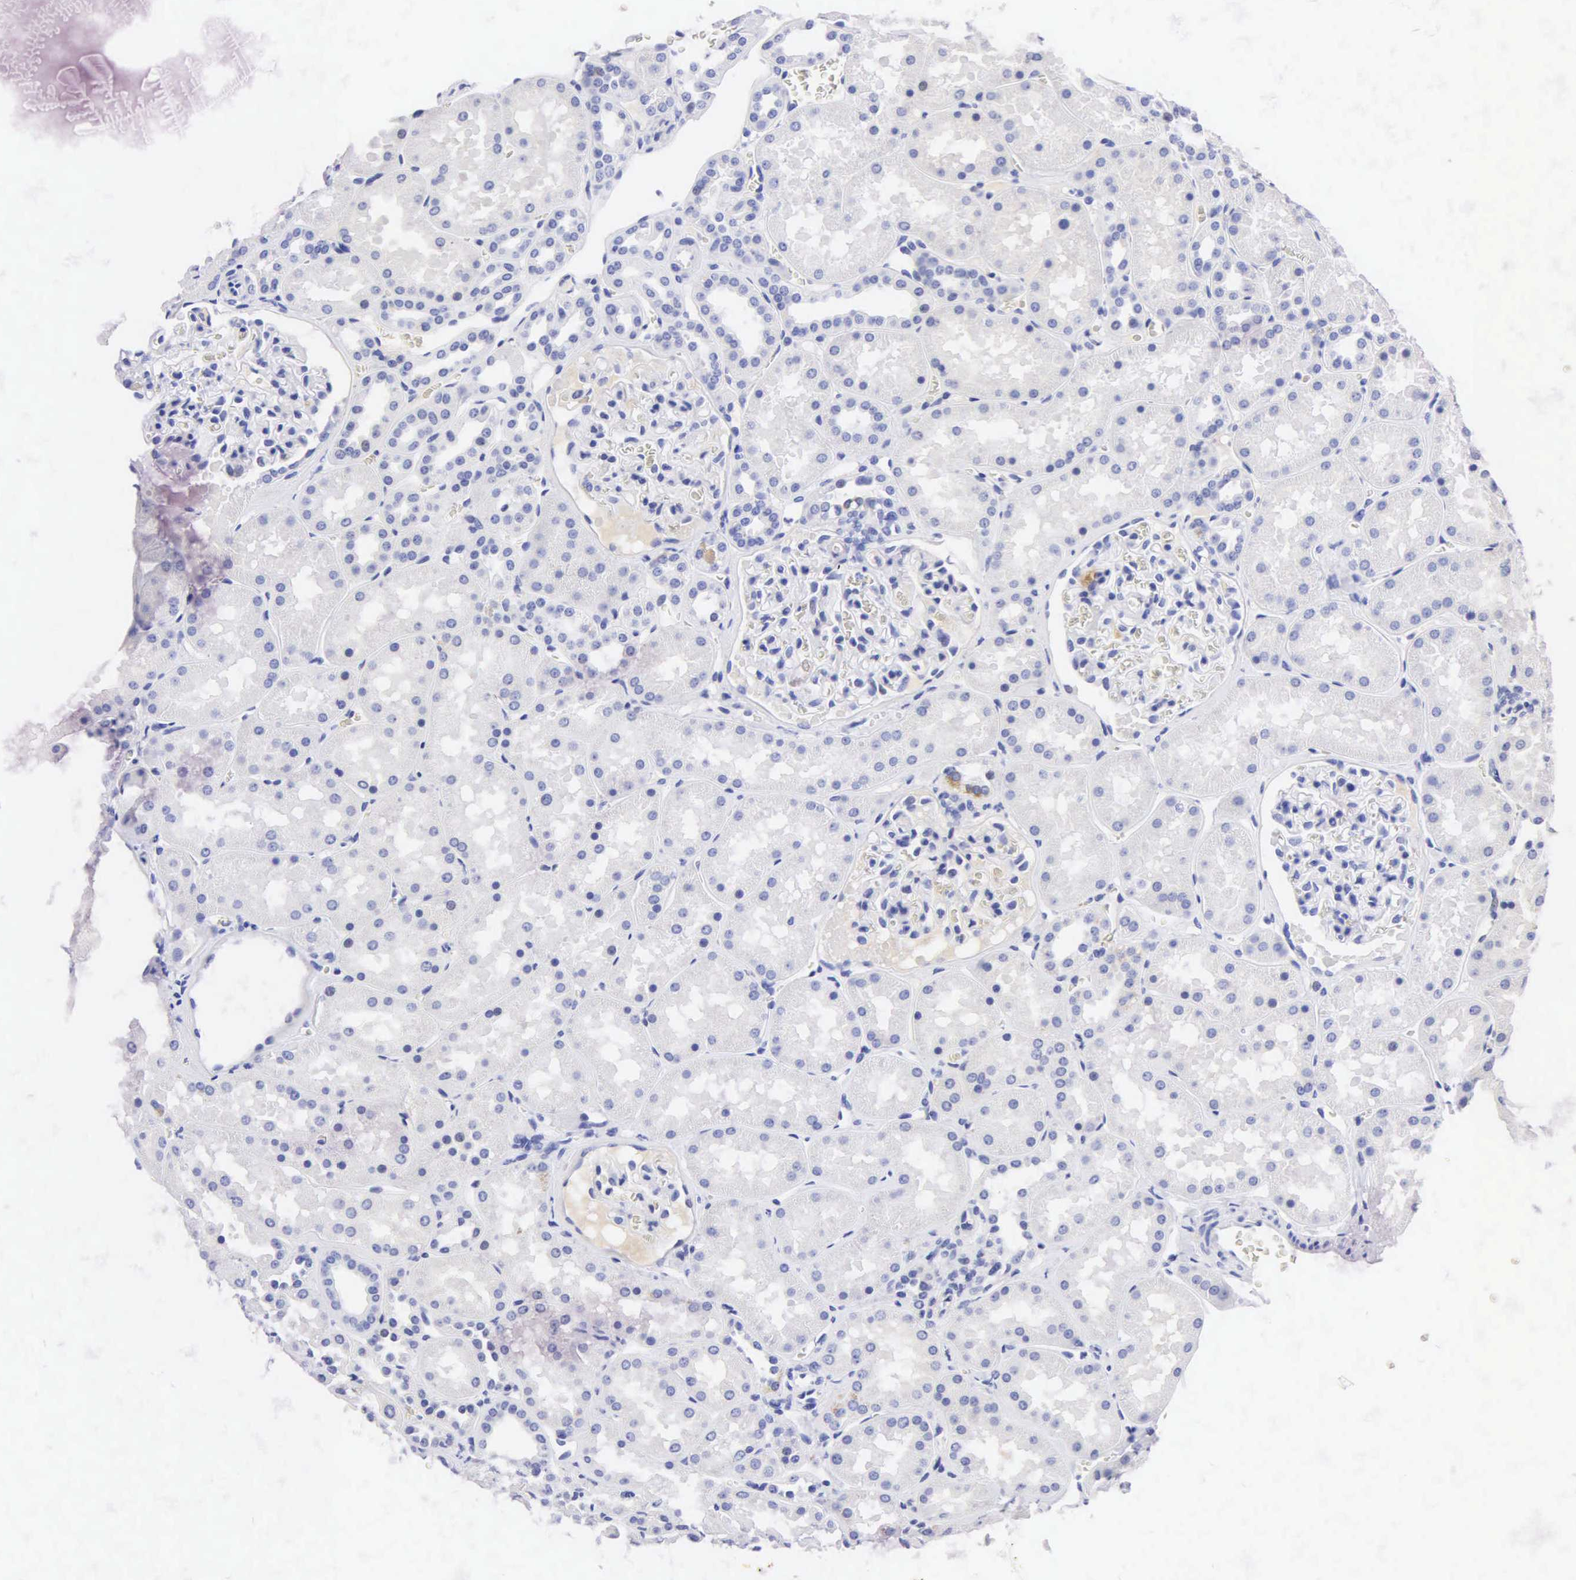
{"staining": {"intensity": "negative", "quantity": "none", "location": "none"}, "tissue": "kidney", "cell_type": "Cells in glomeruli", "image_type": "normal", "snomed": [{"axis": "morphology", "description": "Normal tissue, NOS"}, {"axis": "topography", "description": "Kidney"}], "caption": "Immunohistochemical staining of unremarkable human kidney exhibits no significant expression in cells in glomeruli.", "gene": "NKX2", "patient": {"sex": "female", "age": 52}}